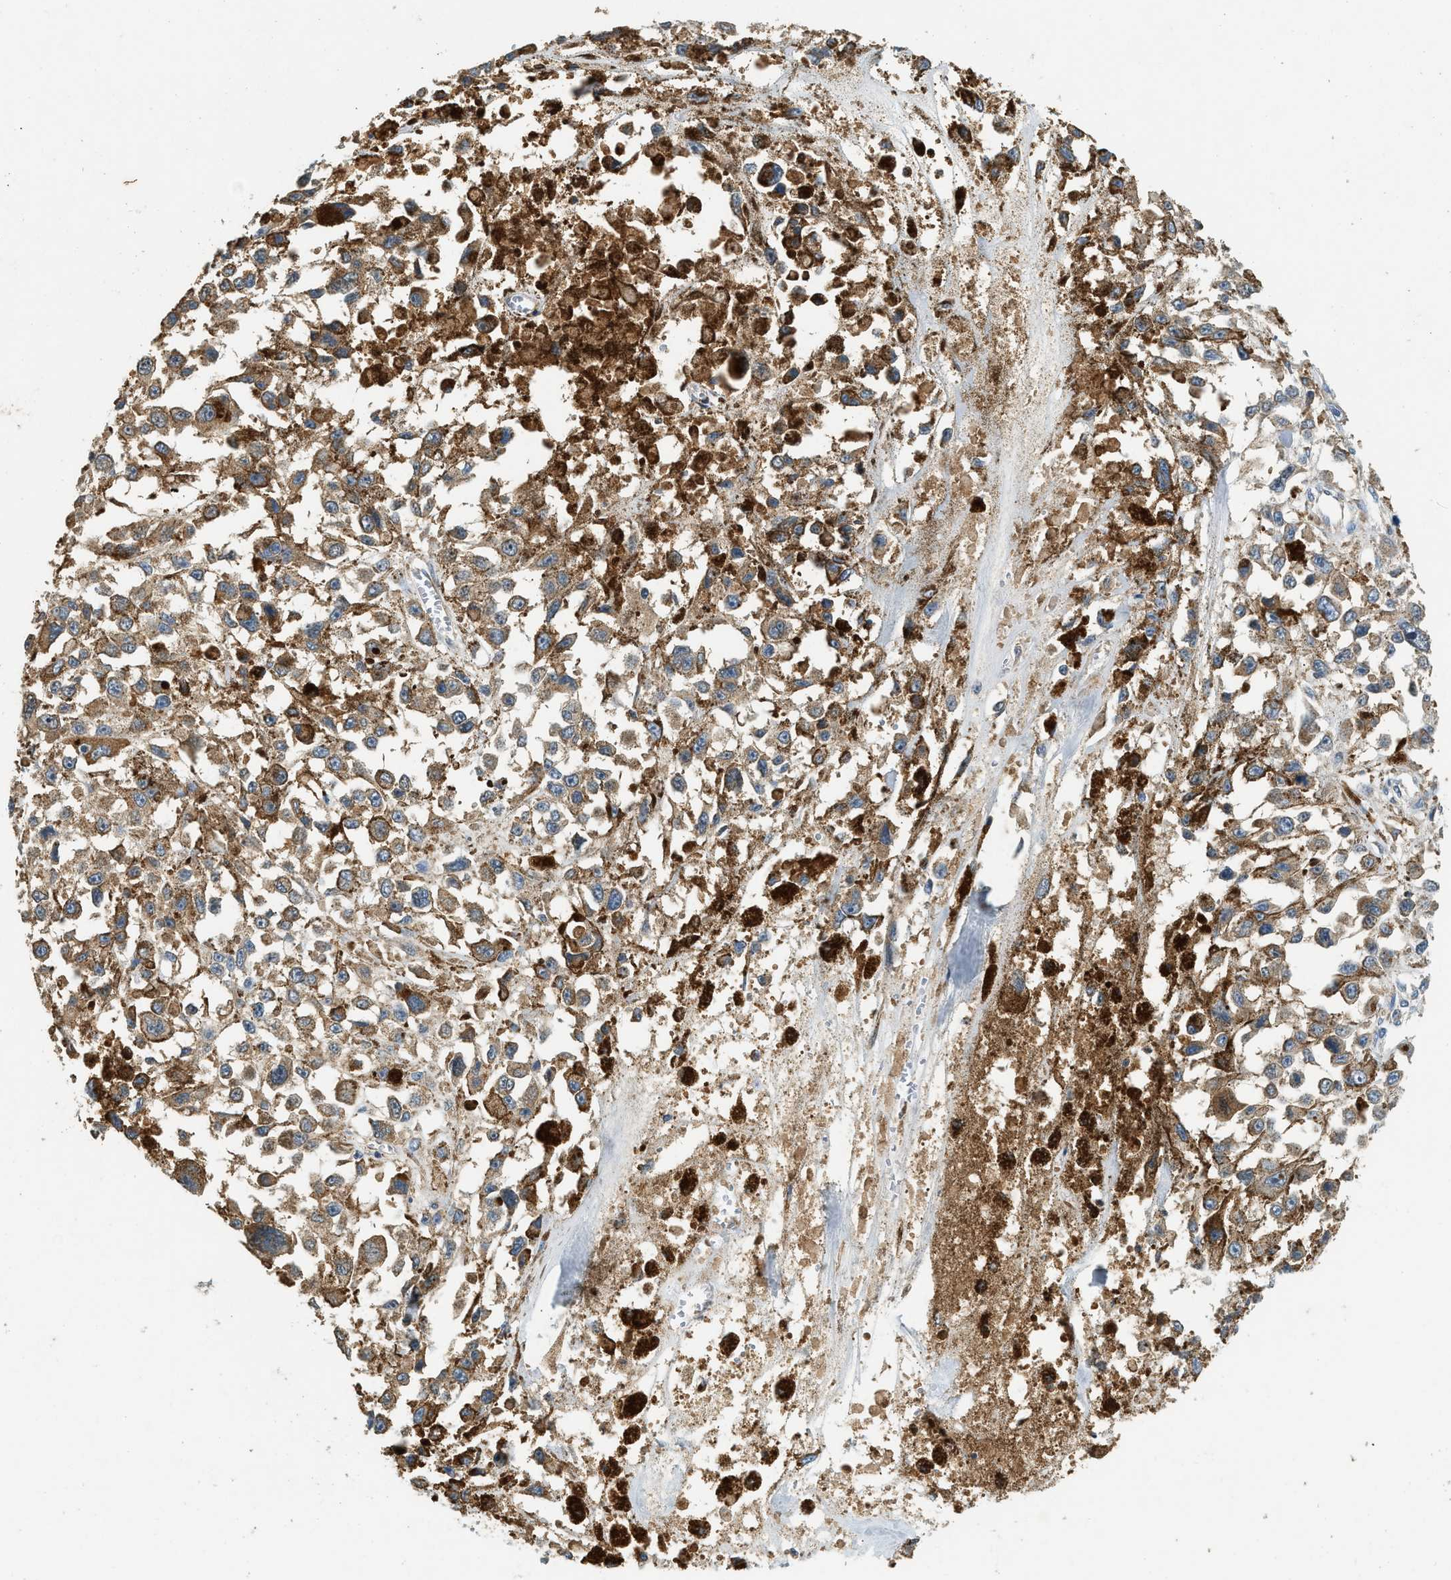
{"staining": {"intensity": "moderate", "quantity": ">75%", "location": "cytoplasmic/membranous"}, "tissue": "melanoma", "cell_type": "Tumor cells", "image_type": "cancer", "snomed": [{"axis": "morphology", "description": "Malignant melanoma, Metastatic site"}, {"axis": "topography", "description": "Lymph node"}], "caption": "About >75% of tumor cells in human melanoma reveal moderate cytoplasmic/membranous protein staining as visualized by brown immunohistochemical staining.", "gene": "CTSB", "patient": {"sex": "male", "age": 59}}